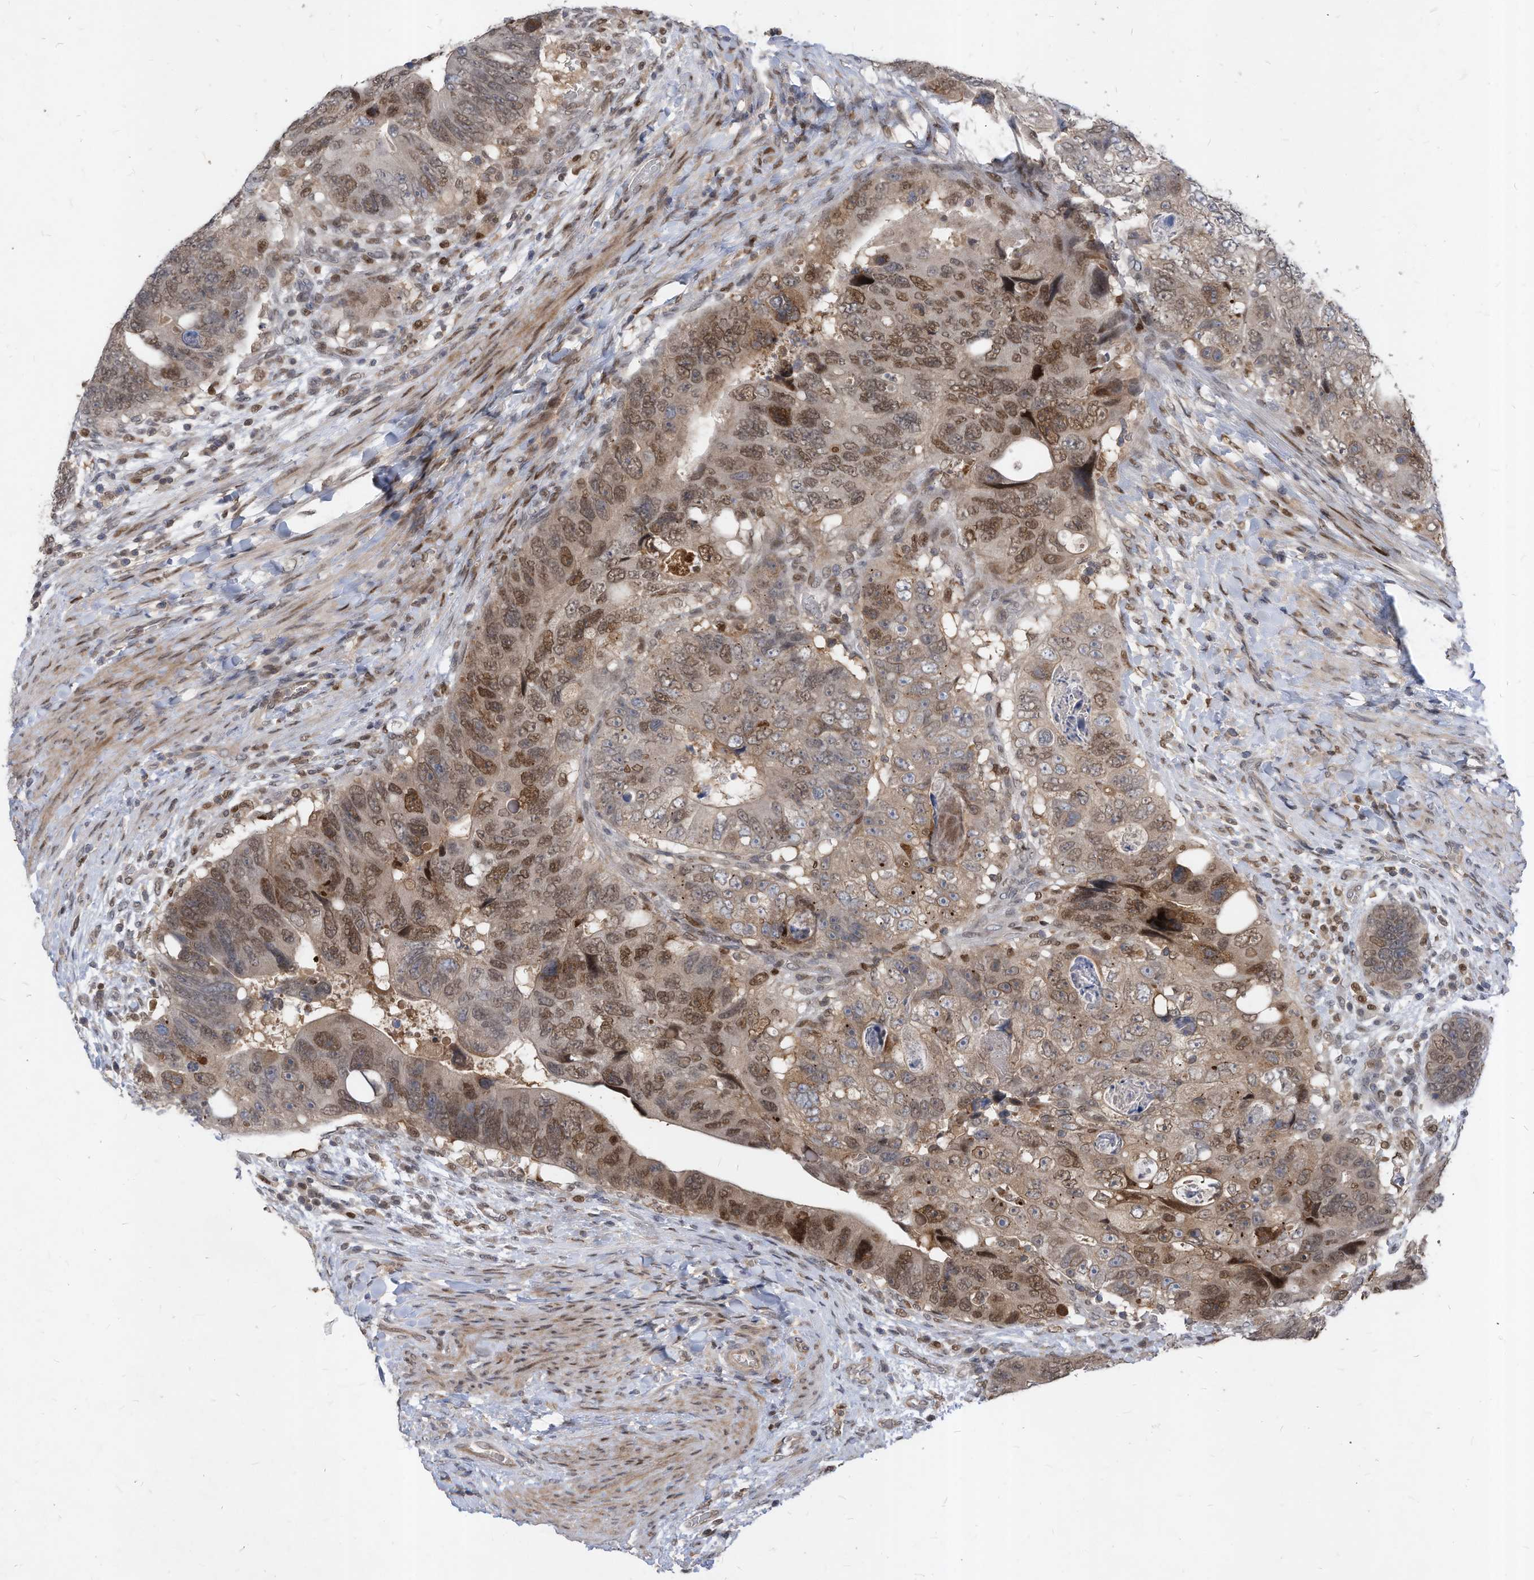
{"staining": {"intensity": "moderate", "quantity": ">75%", "location": "cytoplasmic/membranous,nuclear"}, "tissue": "colorectal cancer", "cell_type": "Tumor cells", "image_type": "cancer", "snomed": [{"axis": "morphology", "description": "Adenocarcinoma, NOS"}, {"axis": "topography", "description": "Rectum"}], "caption": "Tumor cells show medium levels of moderate cytoplasmic/membranous and nuclear expression in approximately >75% of cells in human colorectal cancer.", "gene": "KPNB1", "patient": {"sex": "male", "age": 59}}